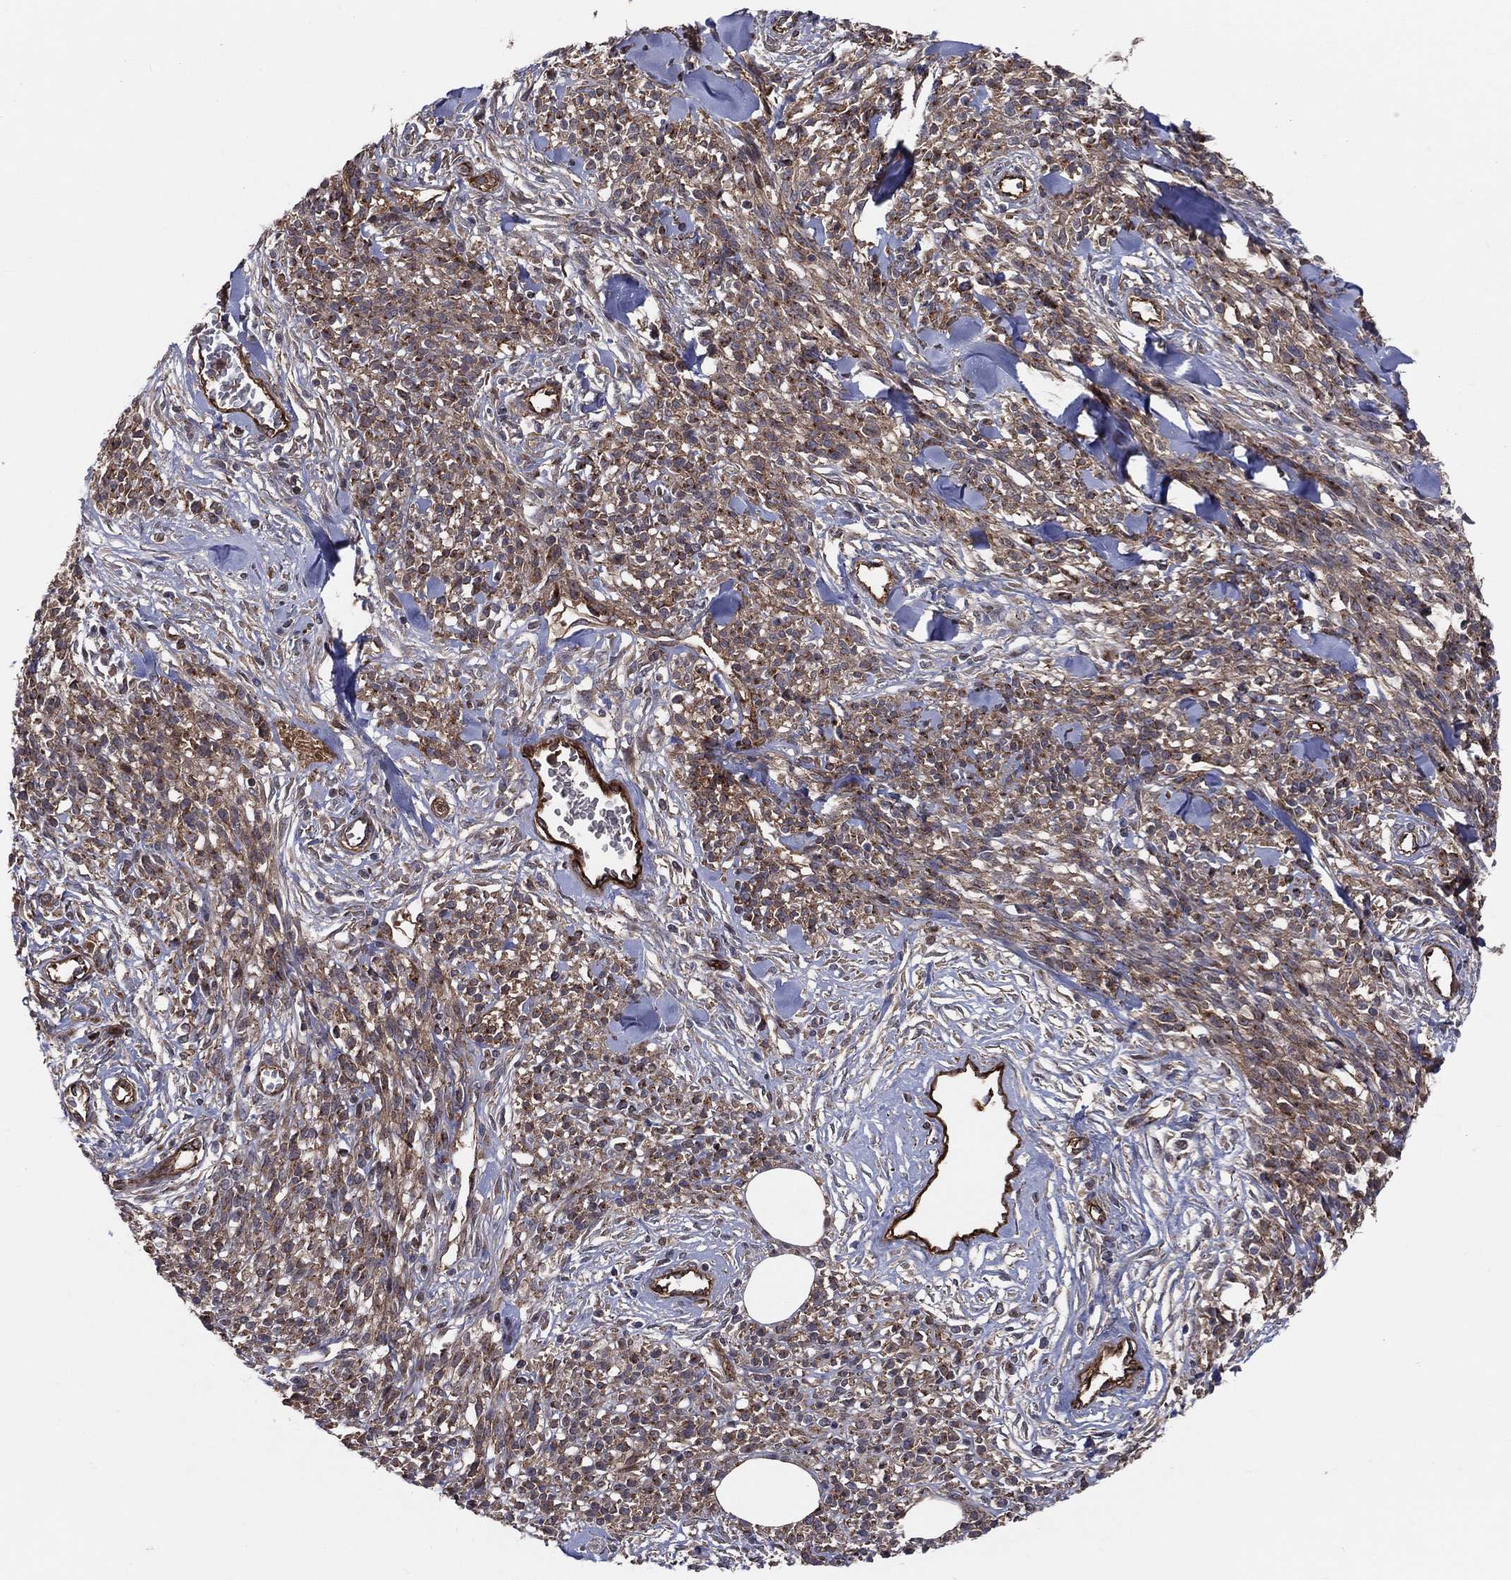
{"staining": {"intensity": "moderate", "quantity": ">75%", "location": "cytoplasmic/membranous"}, "tissue": "melanoma", "cell_type": "Tumor cells", "image_type": "cancer", "snomed": [{"axis": "morphology", "description": "Malignant melanoma, NOS"}, {"axis": "topography", "description": "Skin"}, {"axis": "topography", "description": "Skin of trunk"}], "caption": "Immunohistochemistry photomicrograph of human melanoma stained for a protein (brown), which demonstrates medium levels of moderate cytoplasmic/membranous positivity in approximately >75% of tumor cells.", "gene": "ENTPD1", "patient": {"sex": "male", "age": 74}}